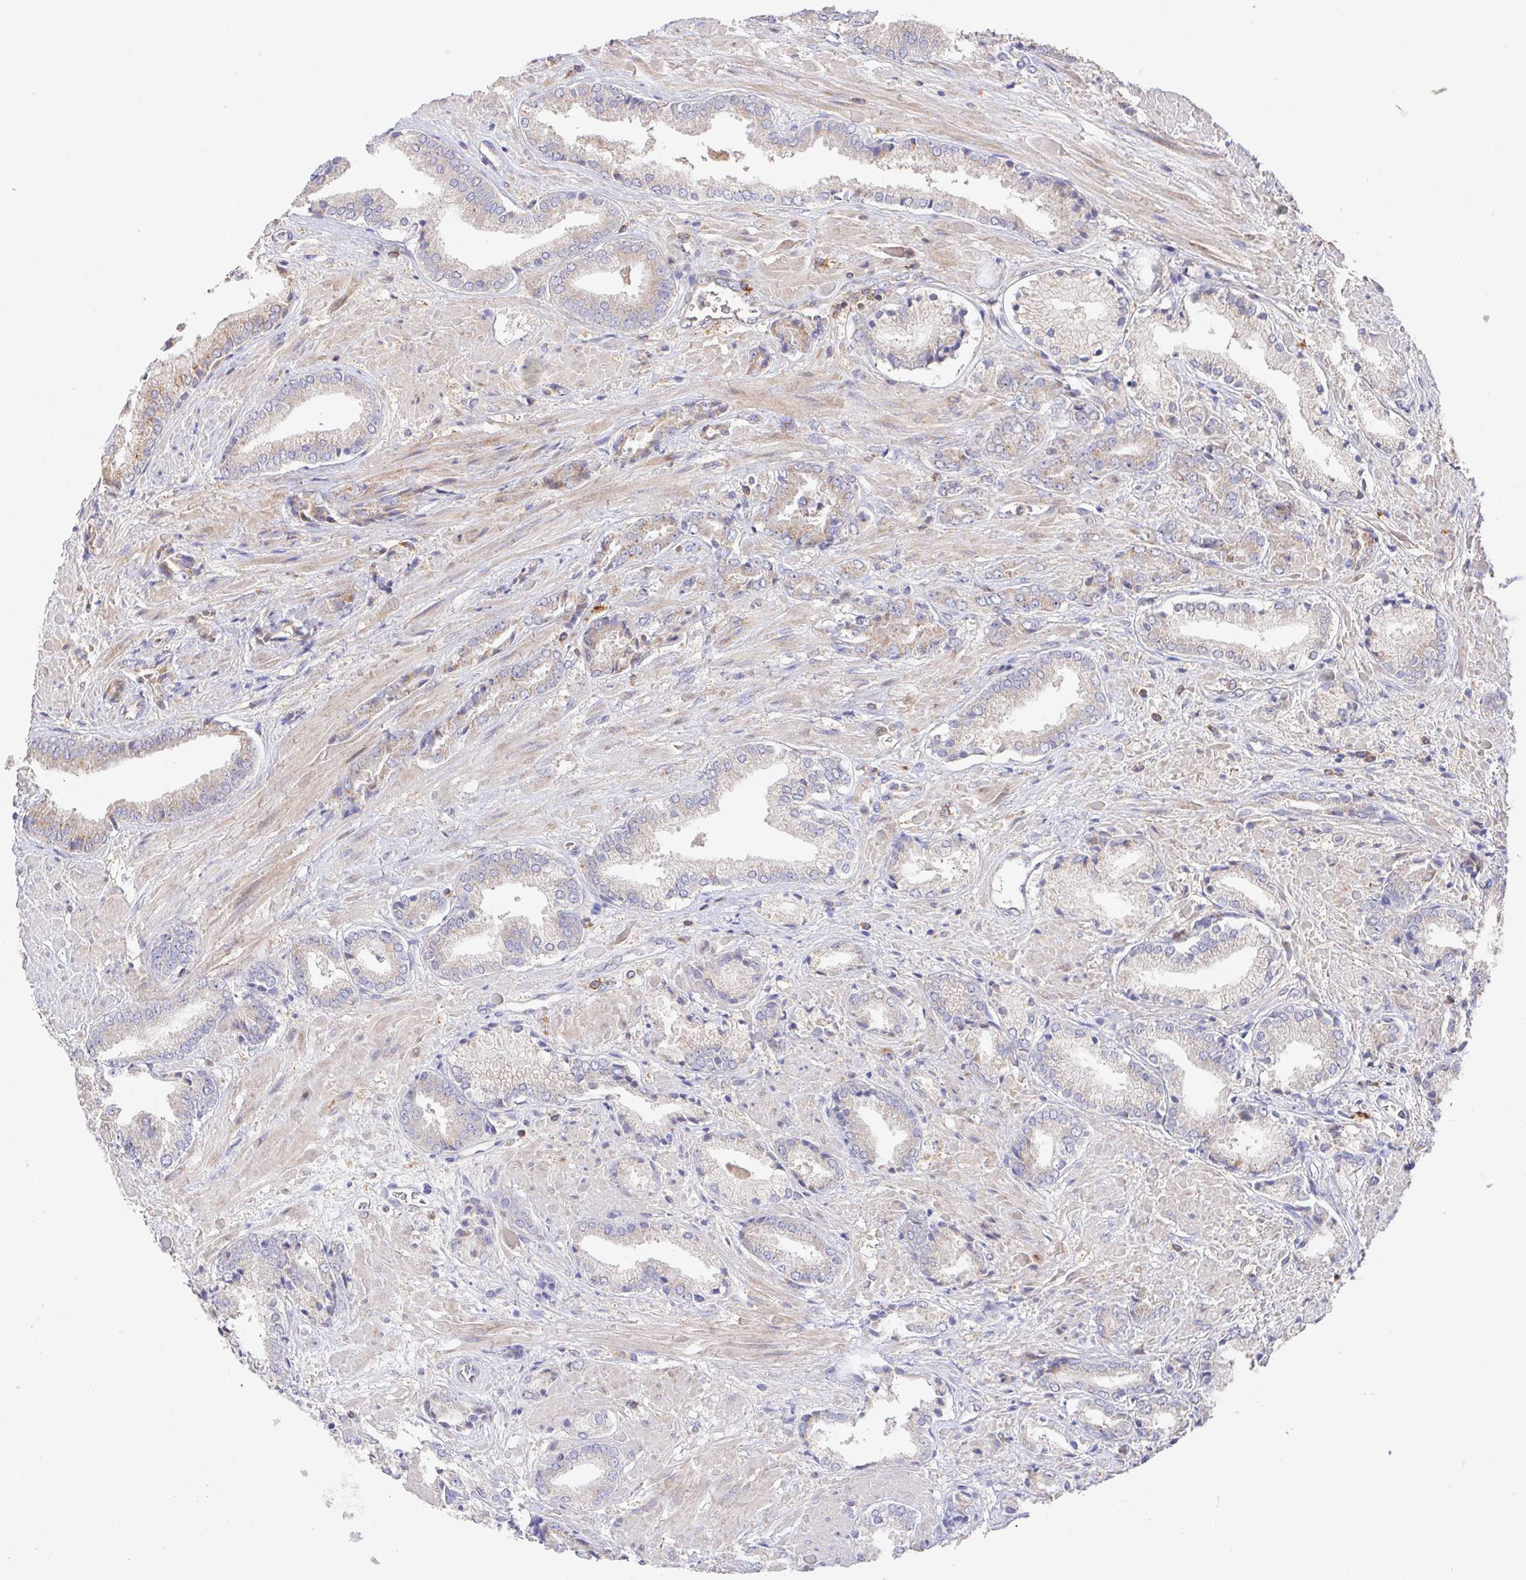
{"staining": {"intensity": "weak", "quantity": "<25%", "location": "cytoplasmic/membranous"}, "tissue": "prostate cancer", "cell_type": "Tumor cells", "image_type": "cancer", "snomed": [{"axis": "morphology", "description": "Adenocarcinoma, High grade"}, {"axis": "topography", "description": "Prostate"}], "caption": "Tumor cells show no significant protein expression in high-grade adenocarcinoma (prostate).", "gene": "FAM241A", "patient": {"sex": "male", "age": 56}}